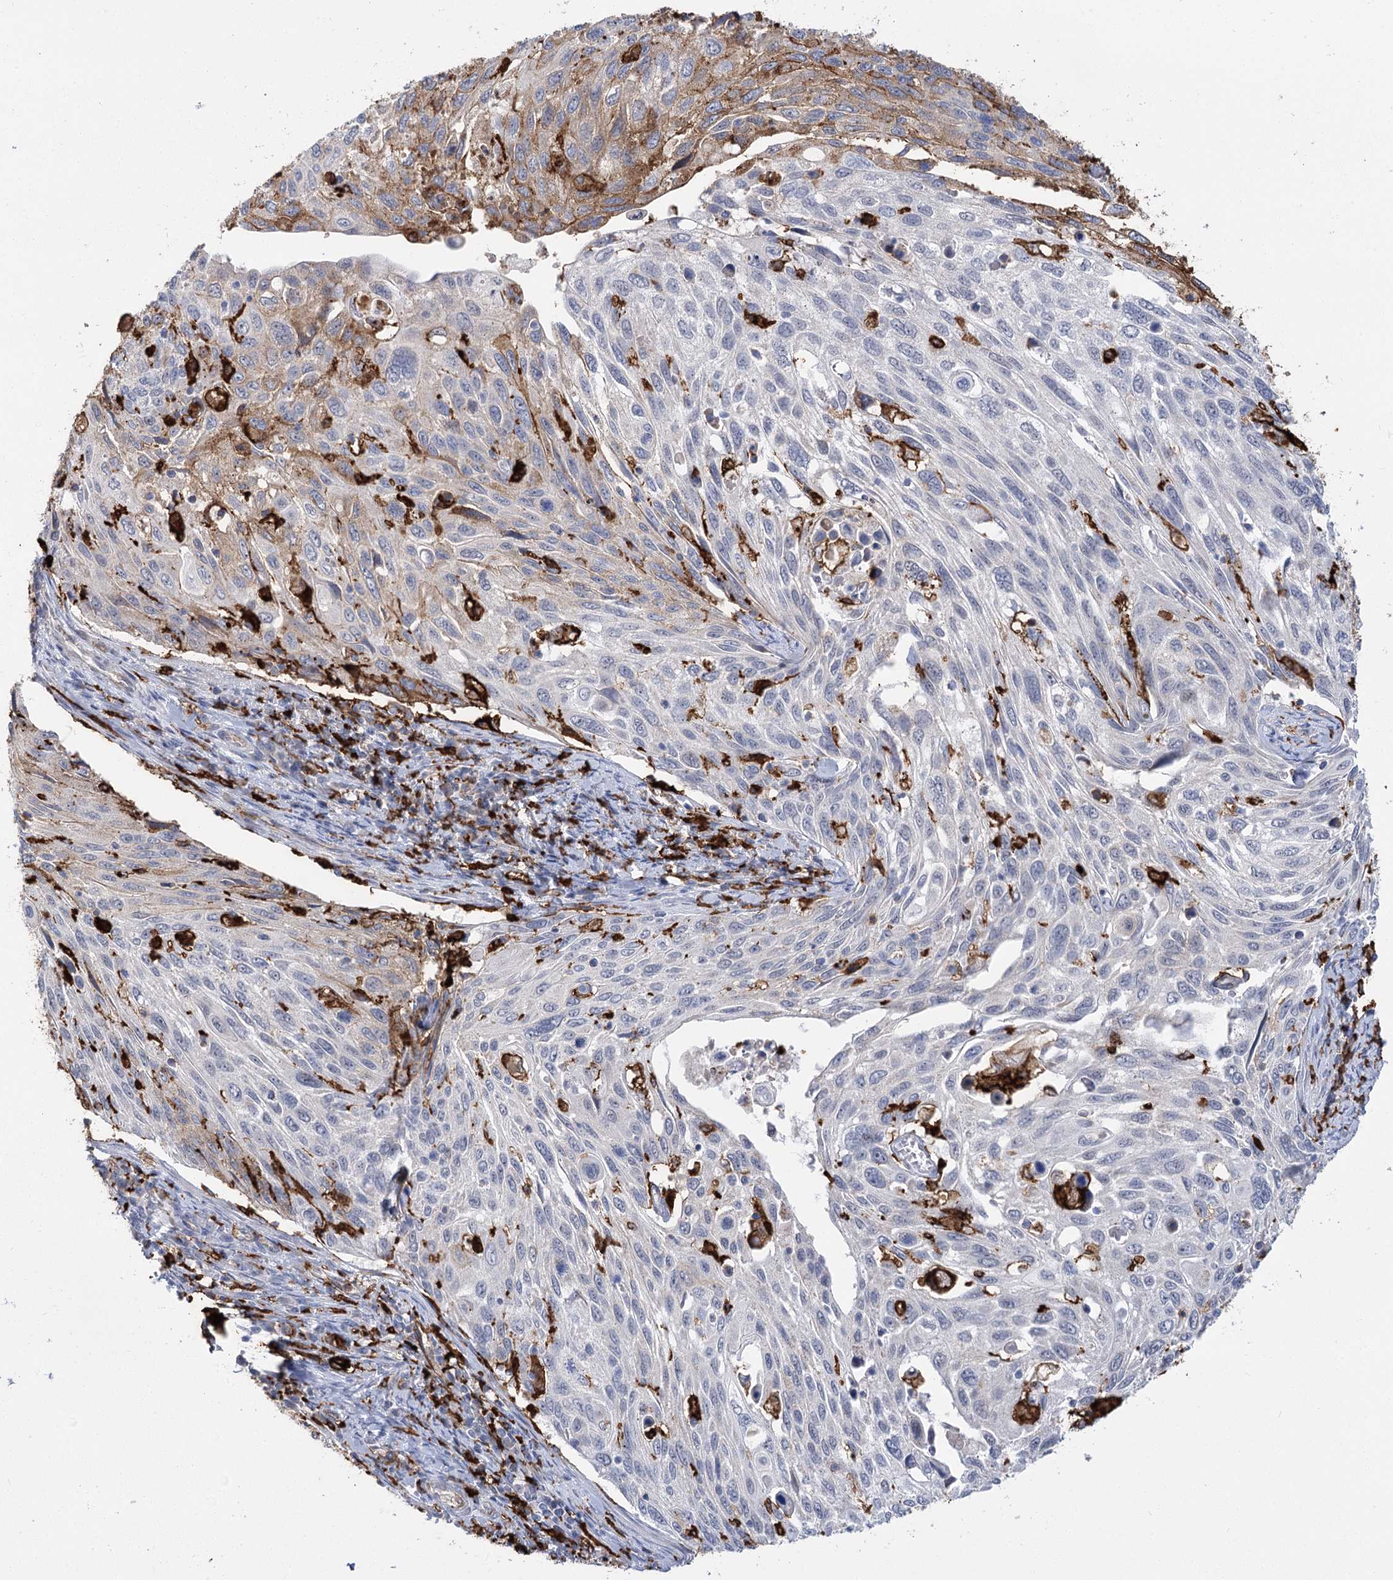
{"staining": {"intensity": "moderate", "quantity": "<25%", "location": "cytoplasmic/membranous"}, "tissue": "cervical cancer", "cell_type": "Tumor cells", "image_type": "cancer", "snomed": [{"axis": "morphology", "description": "Squamous cell carcinoma, NOS"}, {"axis": "topography", "description": "Cervix"}], "caption": "Immunohistochemistry (IHC) histopathology image of neoplastic tissue: human cervical cancer stained using IHC displays low levels of moderate protein expression localized specifically in the cytoplasmic/membranous of tumor cells, appearing as a cytoplasmic/membranous brown color.", "gene": "PIWIL4", "patient": {"sex": "female", "age": 70}}